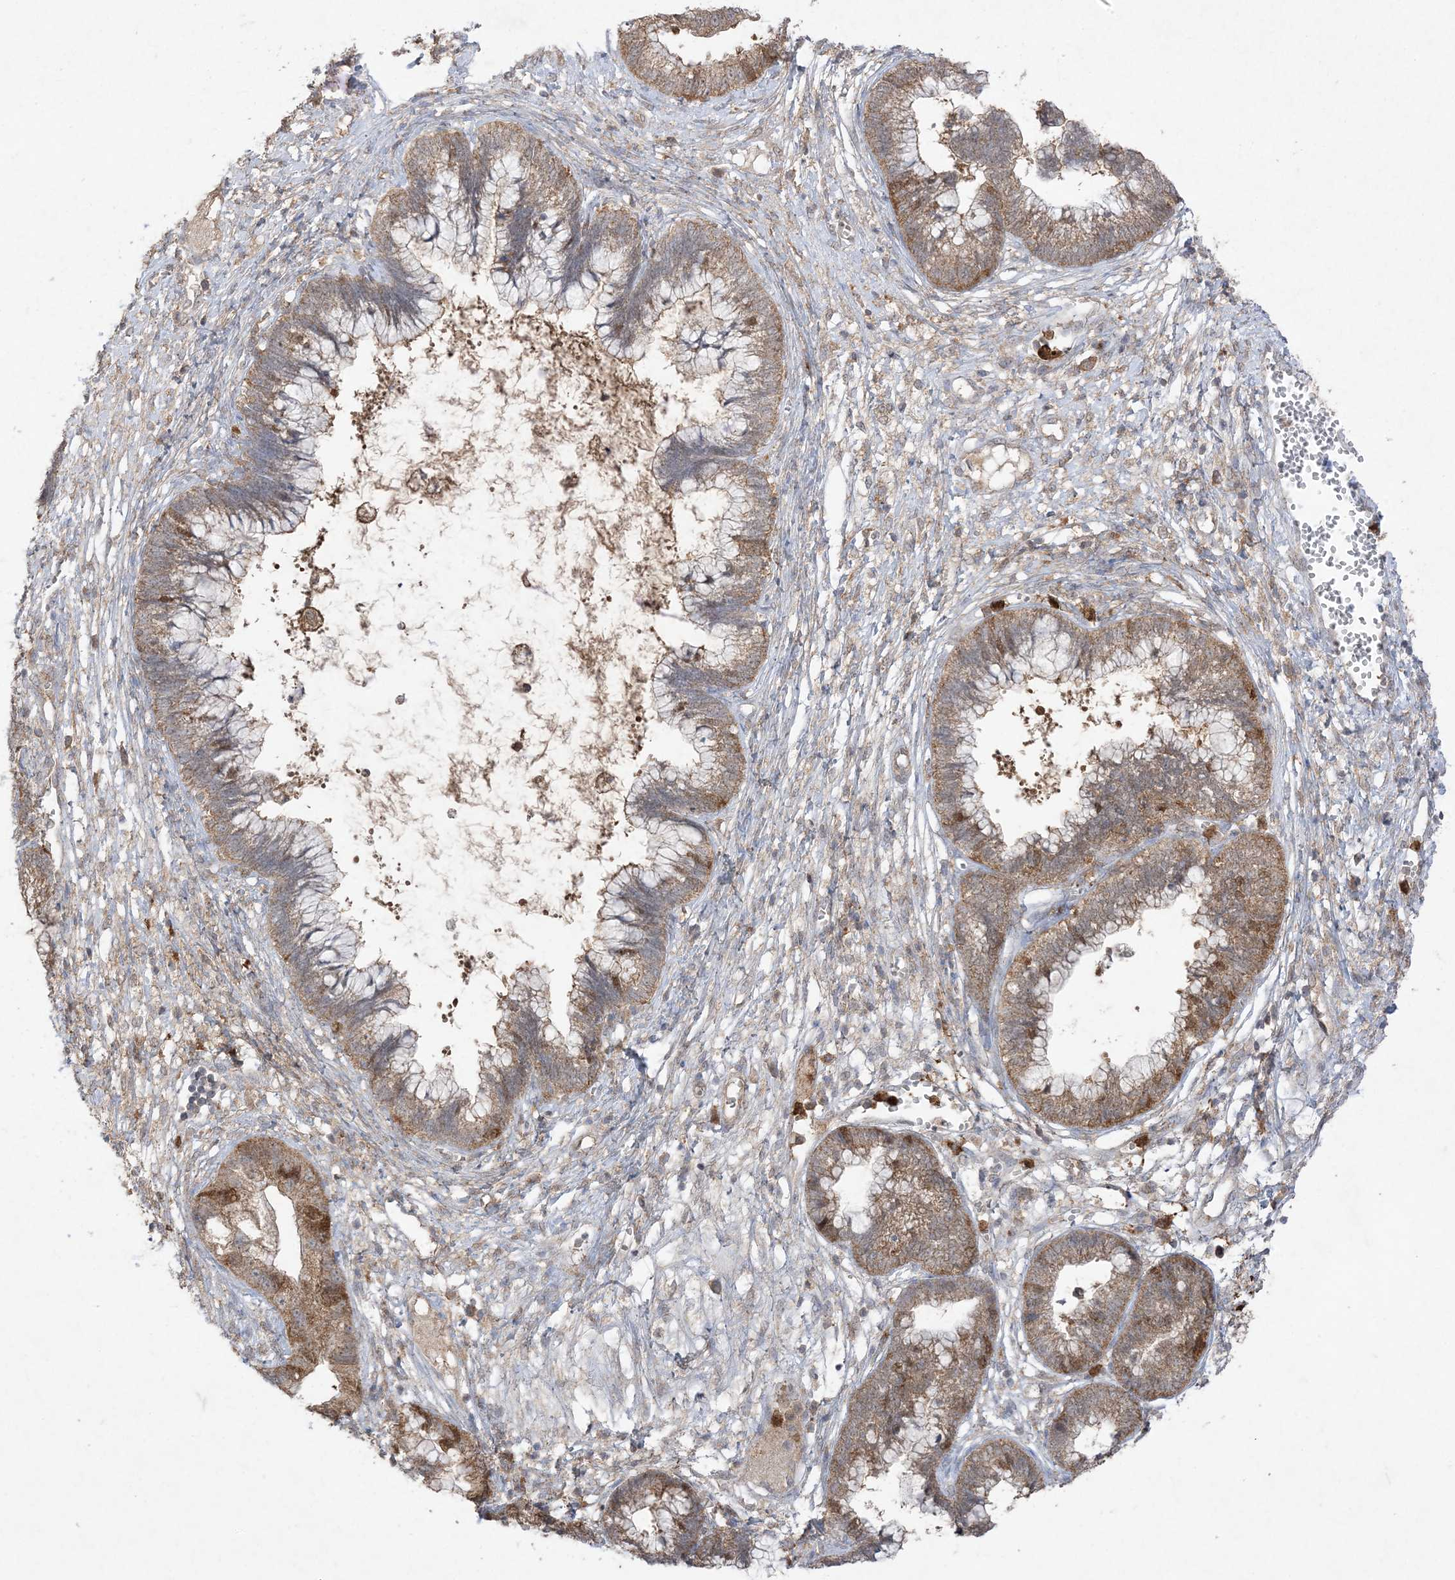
{"staining": {"intensity": "moderate", "quantity": ">75%", "location": "cytoplasmic/membranous"}, "tissue": "cervical cancer", "cell_type": "Tumor cells", "image_type": "cancer", "snomed": [{"axis": "morphology", "description": "Adenocarcinoma, NOS"}, {"axis": "topography", "description": "Cervix"}], "caption": "Human cervical adenocarcinoma stained with a protein marker exhibits moderate staining in tumor cells.", "gene": "UBE2C", "patient": {"sex": "female", "age": 44}}